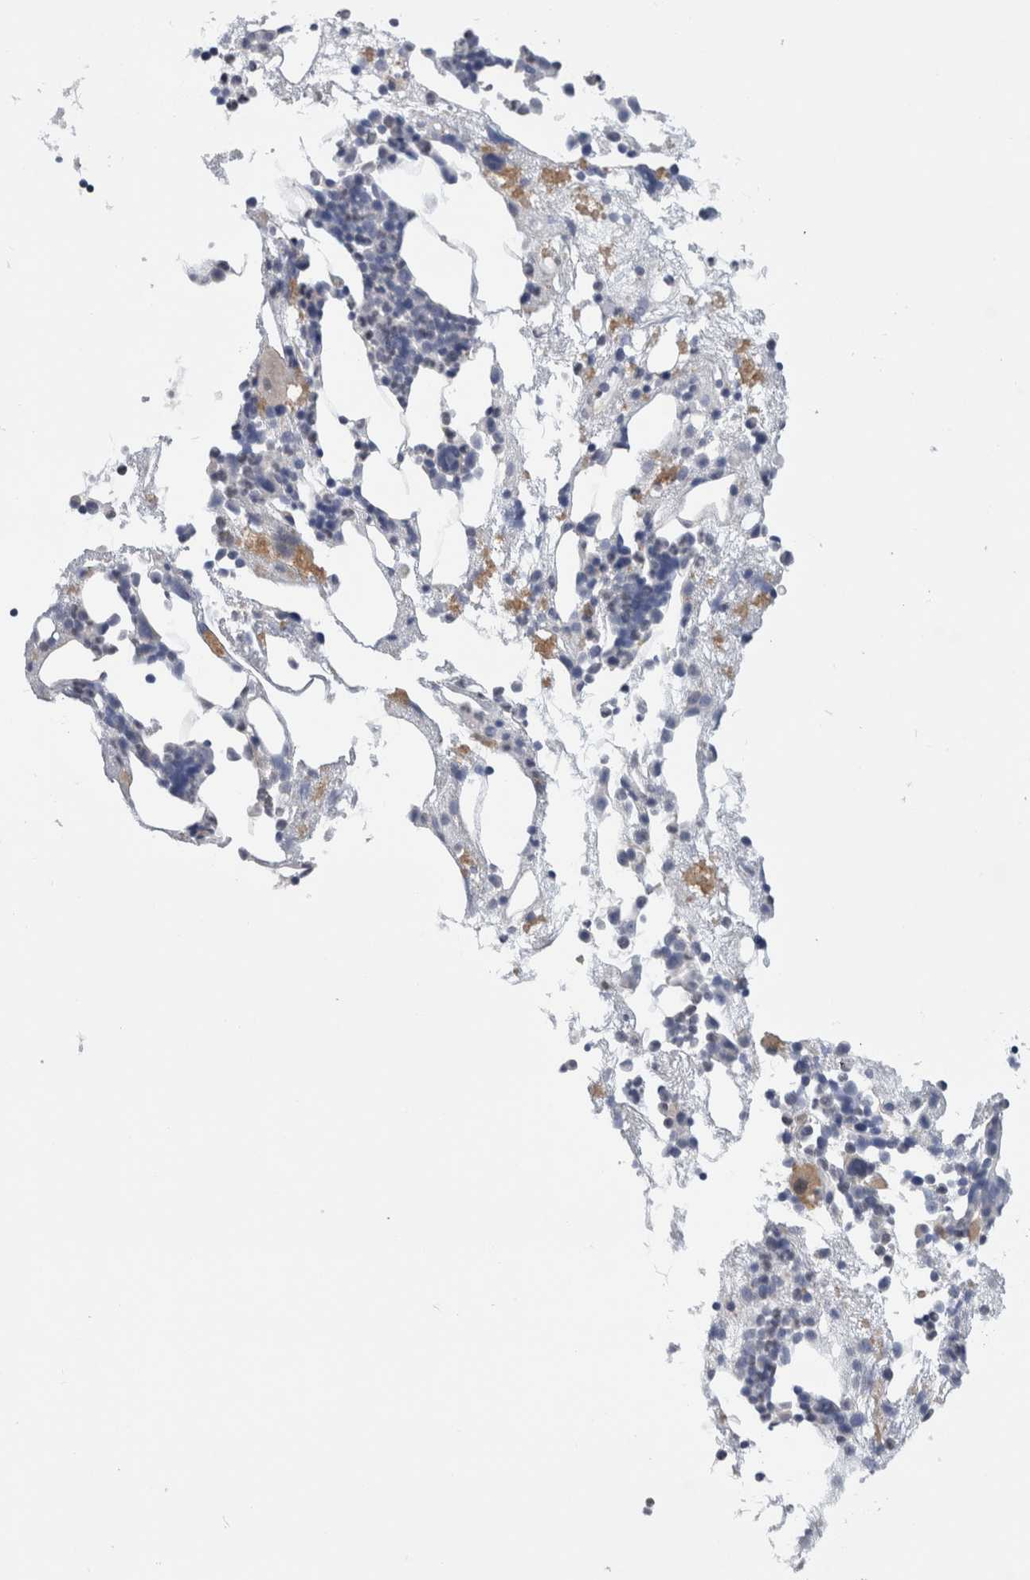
{"staining": {"intensity": "negative", "quantity": "none", "location": "none"}, "tissue": "bone marrow", "cell_type": "Hematopoietic cells", "image_type": "normal", "snomed": [{"axis": "morphology", "description": "Normal tissue, NOS"}, {"axis": "morphology", "description": "Inflammation, NOS"}, {"axis": "topography", "description": "Bone marrow"}], "caption": "Immunohistochemistry of normal bone marrow exhibits no expression in hematopoietic cells.", "gene": "SLC20A2", "patient": {"sex": "female", "age": 81}}